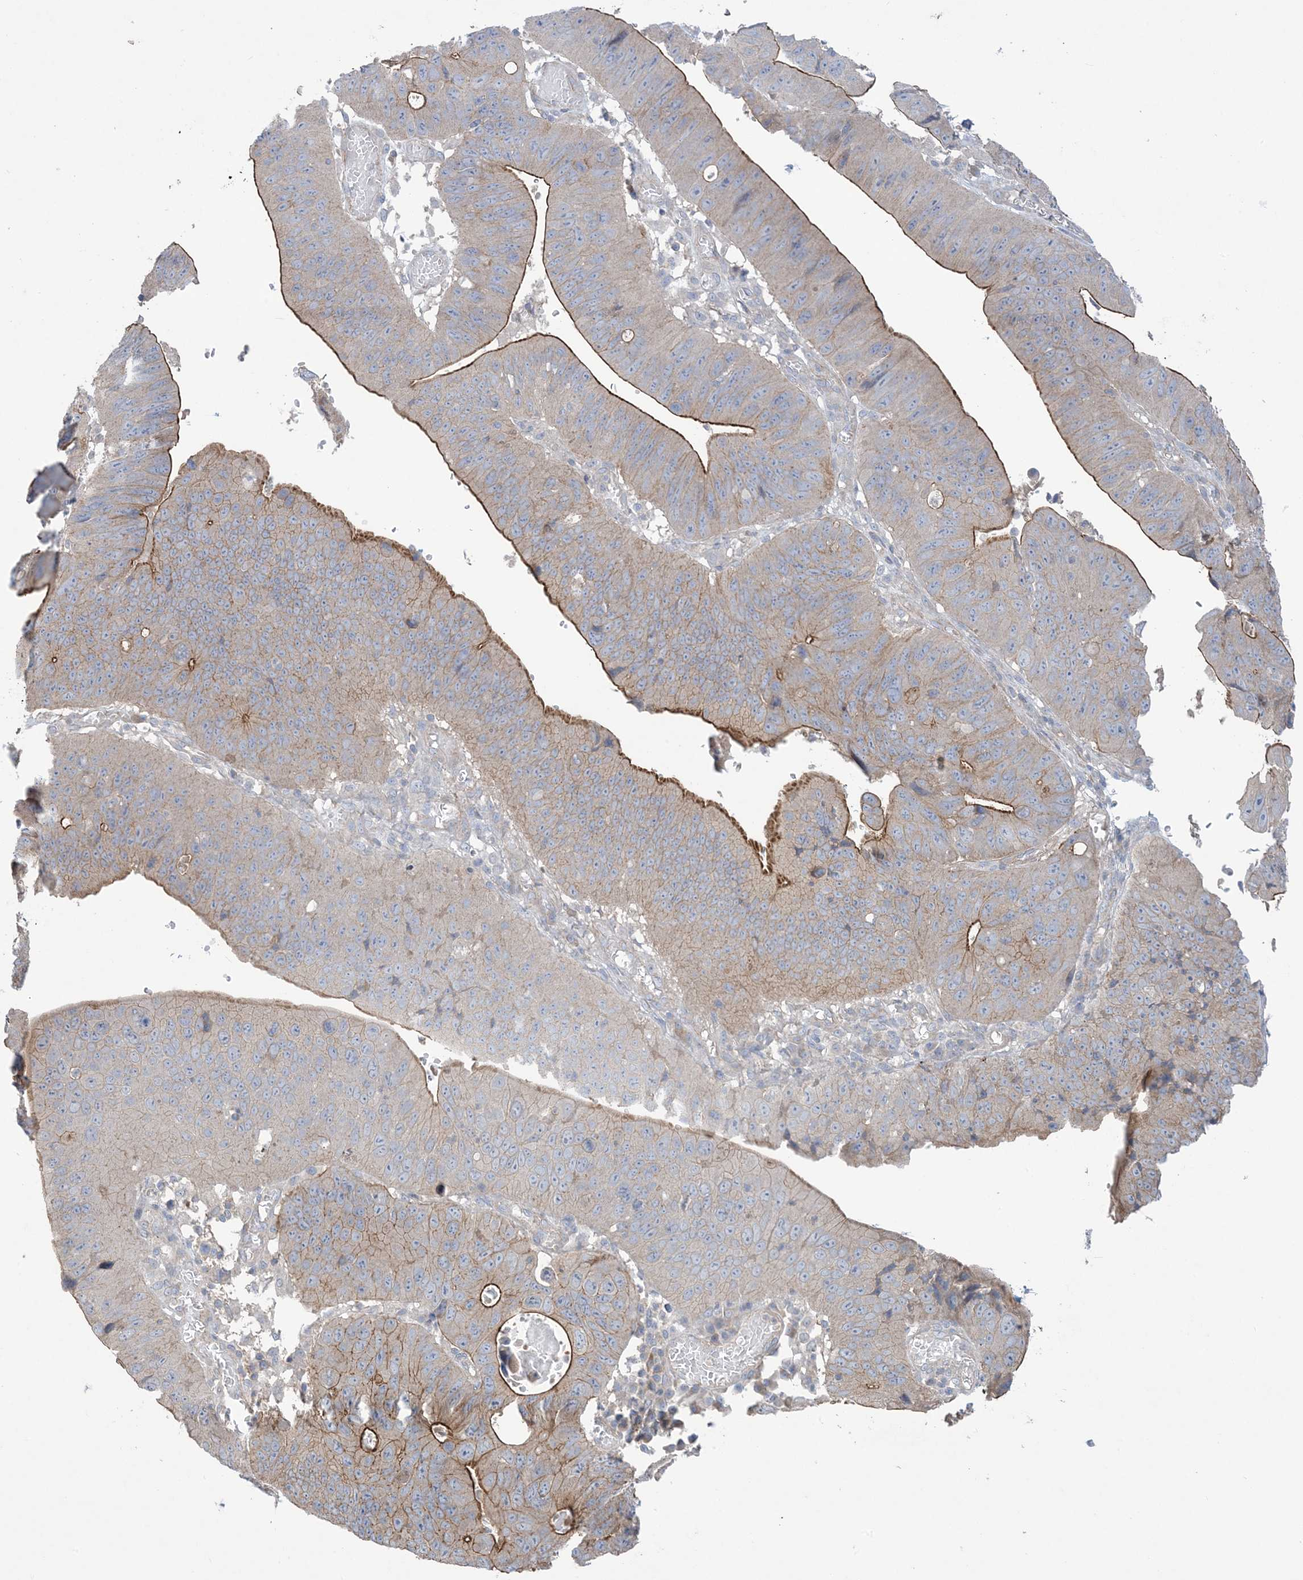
{"staining": {"intensity": "strong", "quantity": "25%-75%", "location": "cytoplasmic/membranous"}, "tissue": "stomach cancer", "cell_type": "Tumor cells", "image_type": "cancer", "snomed": [{"axis": "morphology", "description": "Adenocarcinoma, NOS"}, {"axis": "topography", "description": "Stomach"}], "caption": "Strong cytoplasmic/membranous staining is seen in approximately 25%-75% of tumor cells in stomach adenocarcinoma. Ihc stains the protein of interest in brown and the nuclei are stained blue.", "gene": "CCNY", "patient": {"sex": "male", "age": 59}}